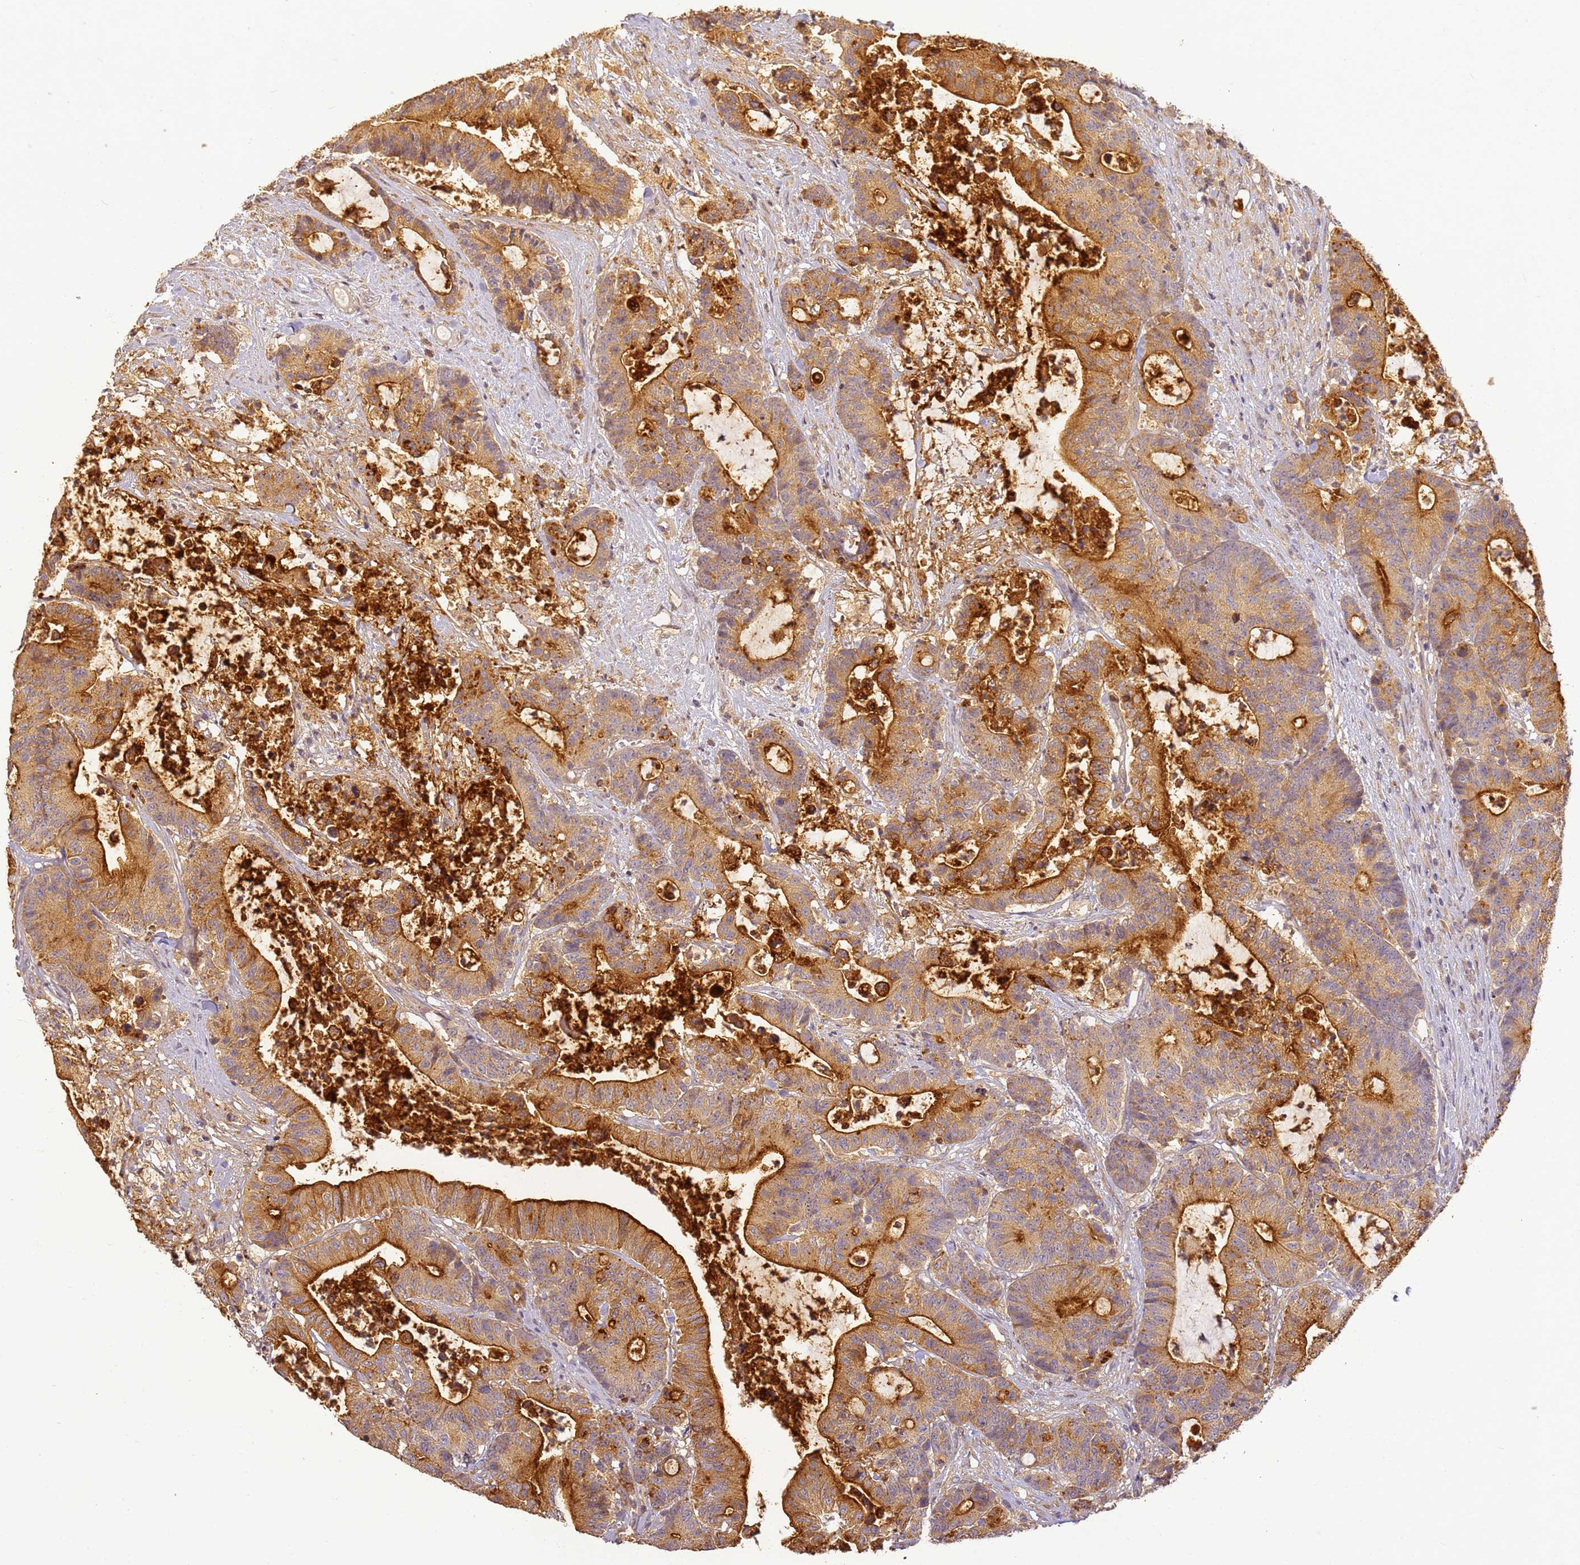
{"staining": {"intensity": "strong", "quantity": ">75%", "location": "cytoplasmic/membranous"}, "tissue": "colorectal cancer", "cell_type": "Tumor cells", "image_type": "cancer", "snomed": [{"axis": "morphology", "description": "Adenocarcinoma, NOS"}, {"axis": "topography", "description": "Colon"}], "caption": "Immunohistochemistry histopathology image of colorectal cancer stained for a protein (brown), which demonstrates high levels of strong cytoplasmic/membranous staining in about >75% of tumor cells.", "gene": "TIGAR", "patient": {"sex": "female", "age": 84}}